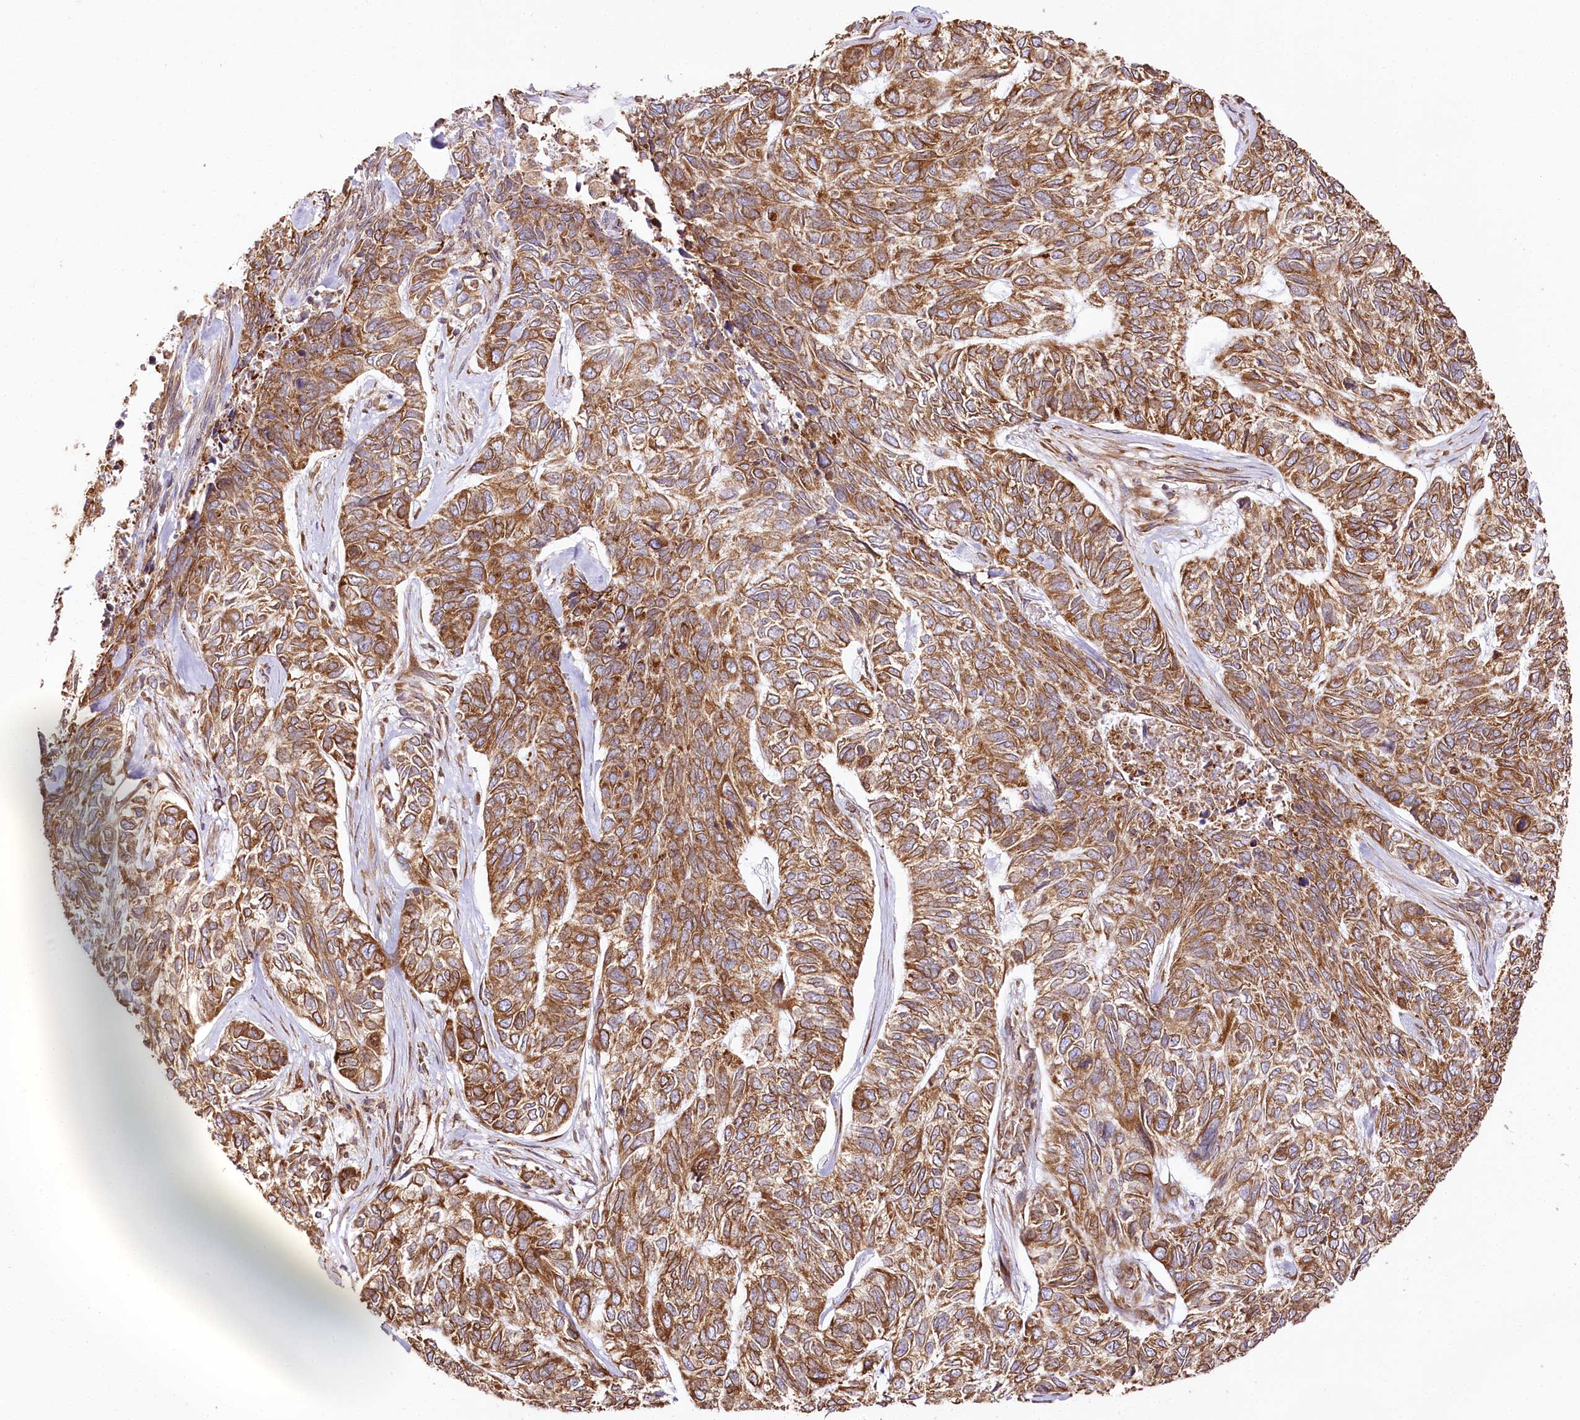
{"staining": {"intensity": "moderate", "quantity": ">75%", "location": "cytoplasmic/membranous"}, "tissue": "skin cancer", "cell_type": "Tumor cells", "image_type": "cancer", "snomed": [{"axis": "morphology", "description": "Basal cell carcinoma"}, {"axis": "topography", "description": "Skin"}], "caption": "Skin basal cell carcinoma stained with a brown dye shows moderate cytoplasmic/membranous positive expression in approximately >75% of tumor cells.", "gene": "CNPY2", "patient": {"sex": "female", "age": 65}}